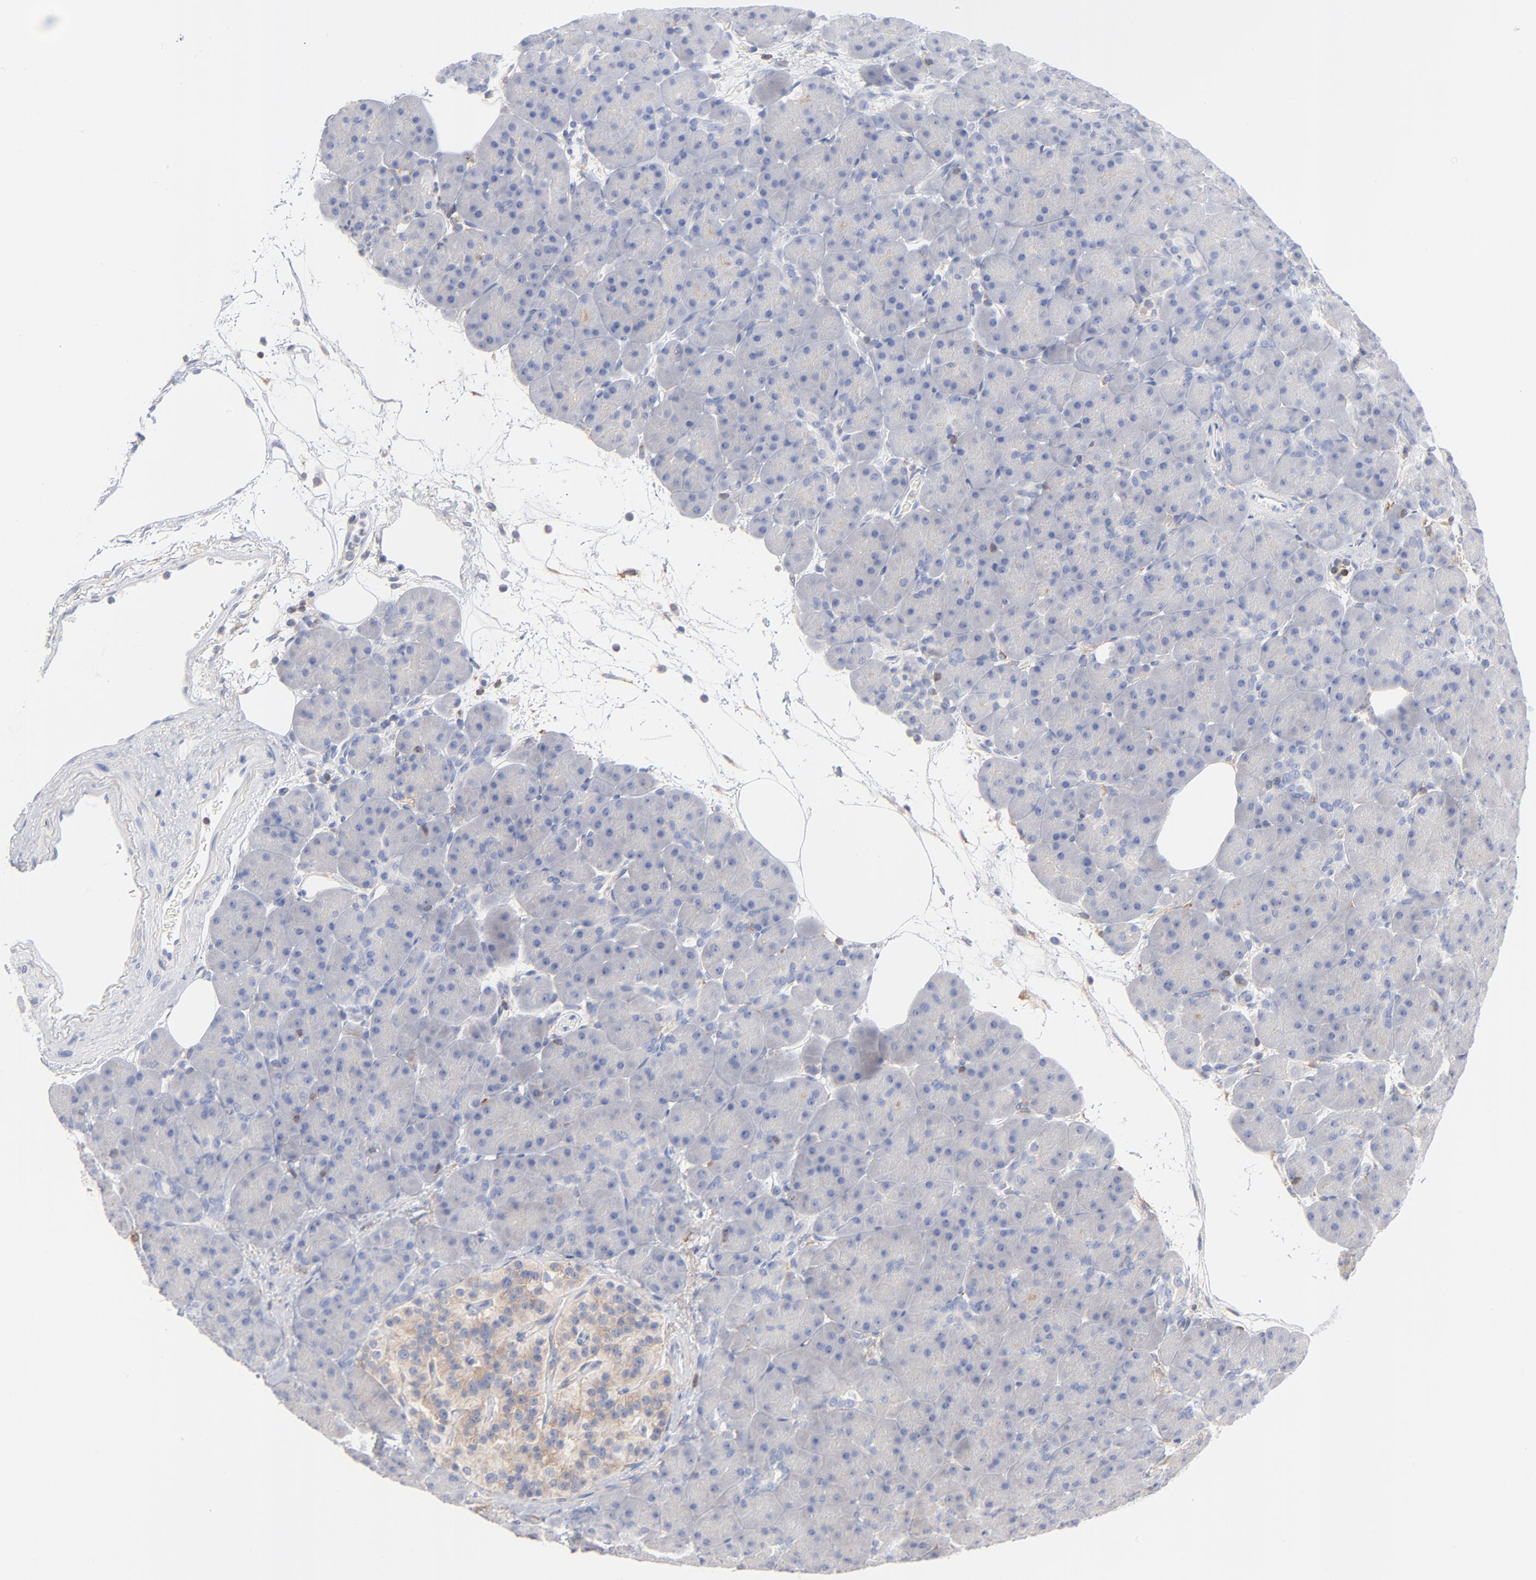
{"staining": {"intensity": "negative", "quantity": "none", "location": "none"}, "tissue": "pancreas", "cell_type": "Exocrine glandular cells", "image_type": "normal", "snomed": [{"axis": "morphology", "description": "Normal tissue, NOS"}, {"axis": "topography", "description": "Pancreas"}], "caption": "Immunohistochemistry photomicrograph of unremarkable pancreas: pancreas stained with DAB (3,3'-diaminobenzidine) demonstrates no significant protein expression in exocrine glandular cells.", "gene": "SEPTIN11", "patient": {"sex": "male", "age": 66}}